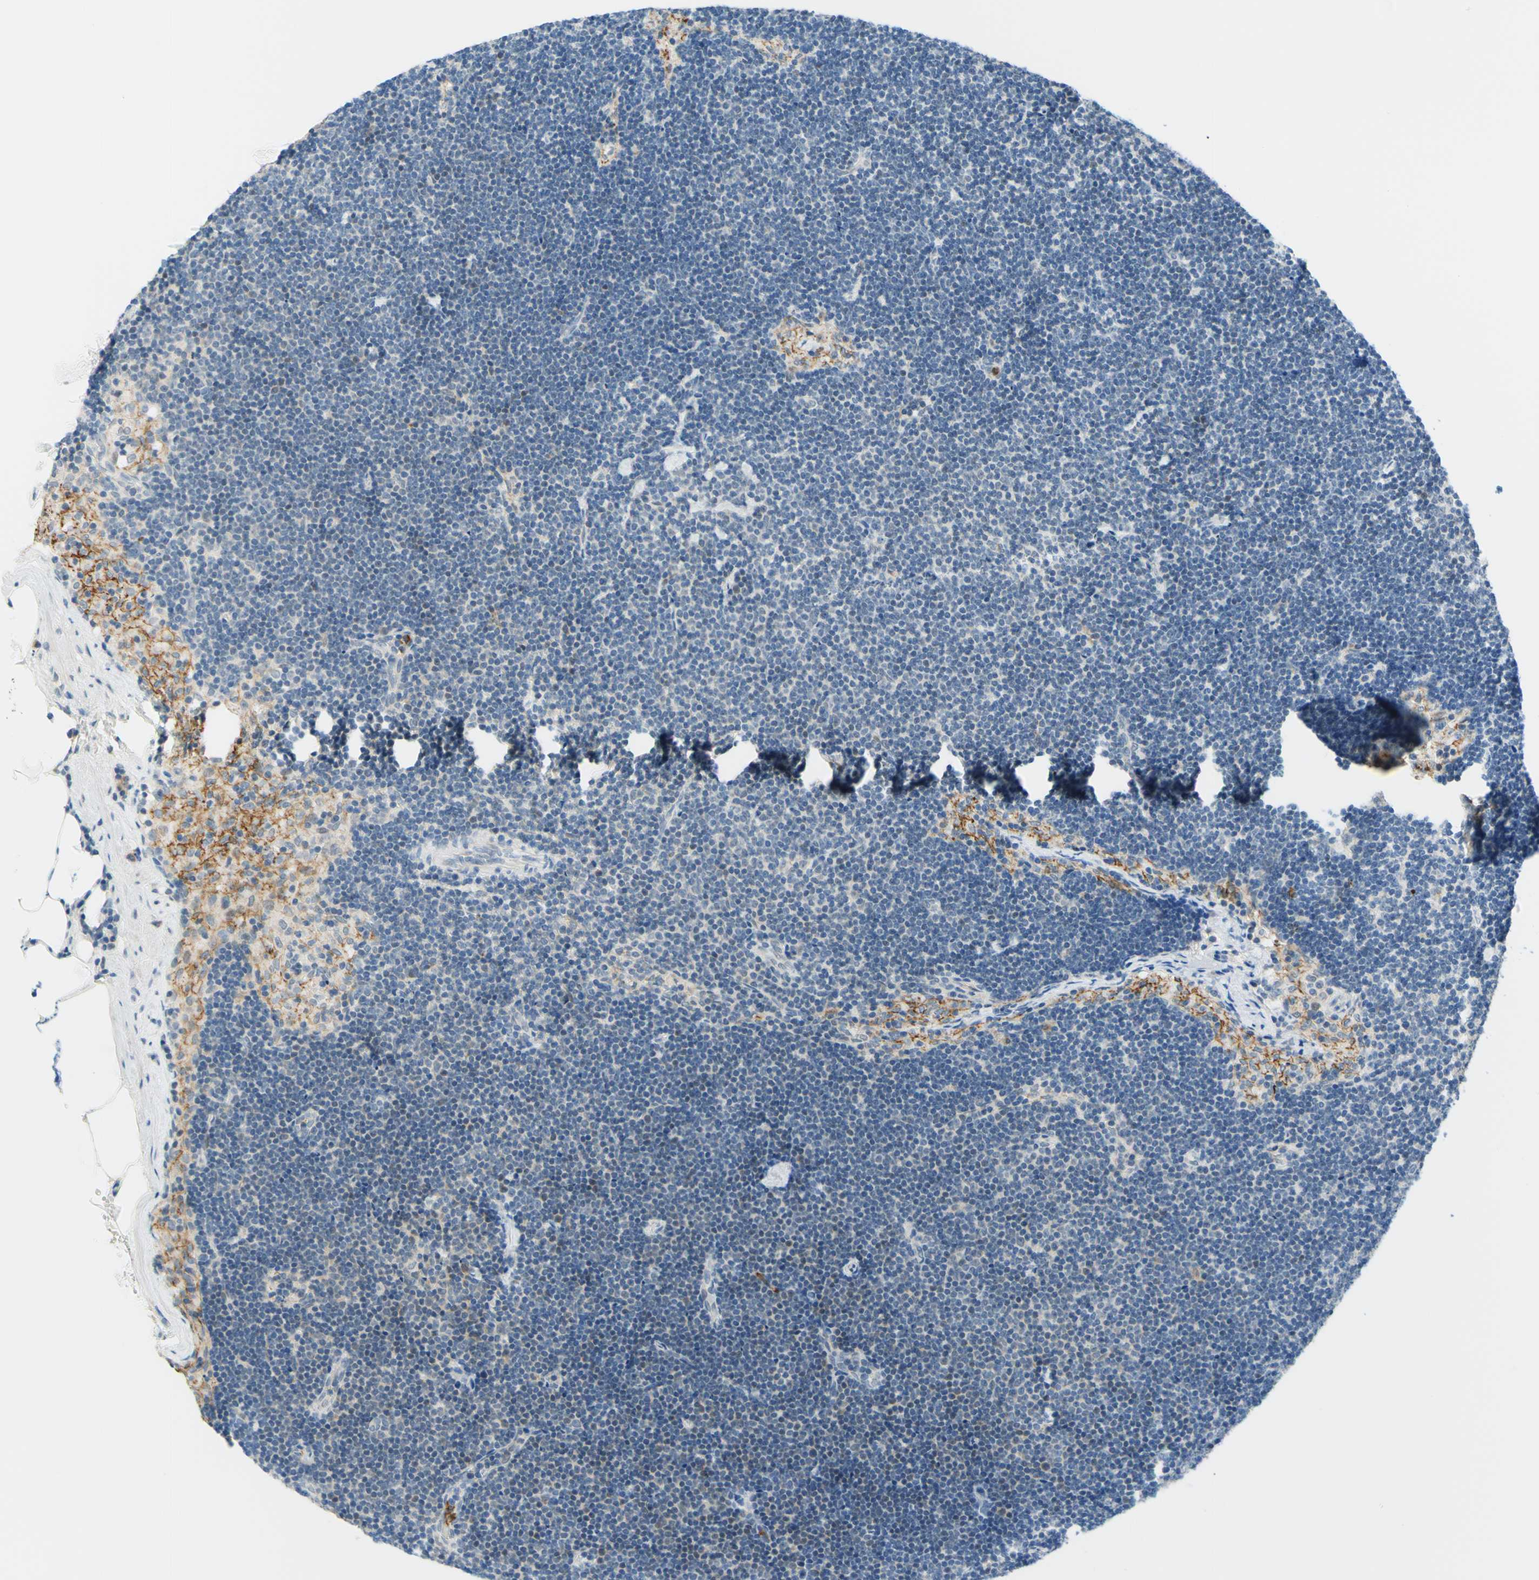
{"staining": {"intensity": "weak", "quantity": "<25%", "location": "cytoplasmic/membranous"}, "tissue": "lymph node", "cell_type": "Germinal center cells", "image_type": "normal", "snomed": [{"axis": "morphology", "description": "Normal tissue, NOS"}, {"axis": "topography", "description": "Lymph node"}], "caption": "The histopathology image reveals no staining of germinal center cells in benign lymph node. (Stains: DAB IHC with hematoxylin counter stain, Microscopy: brightfield microscopy at high magnification).", "gene": "TREM2", "patient": {"sex": "male", "age": 63}}